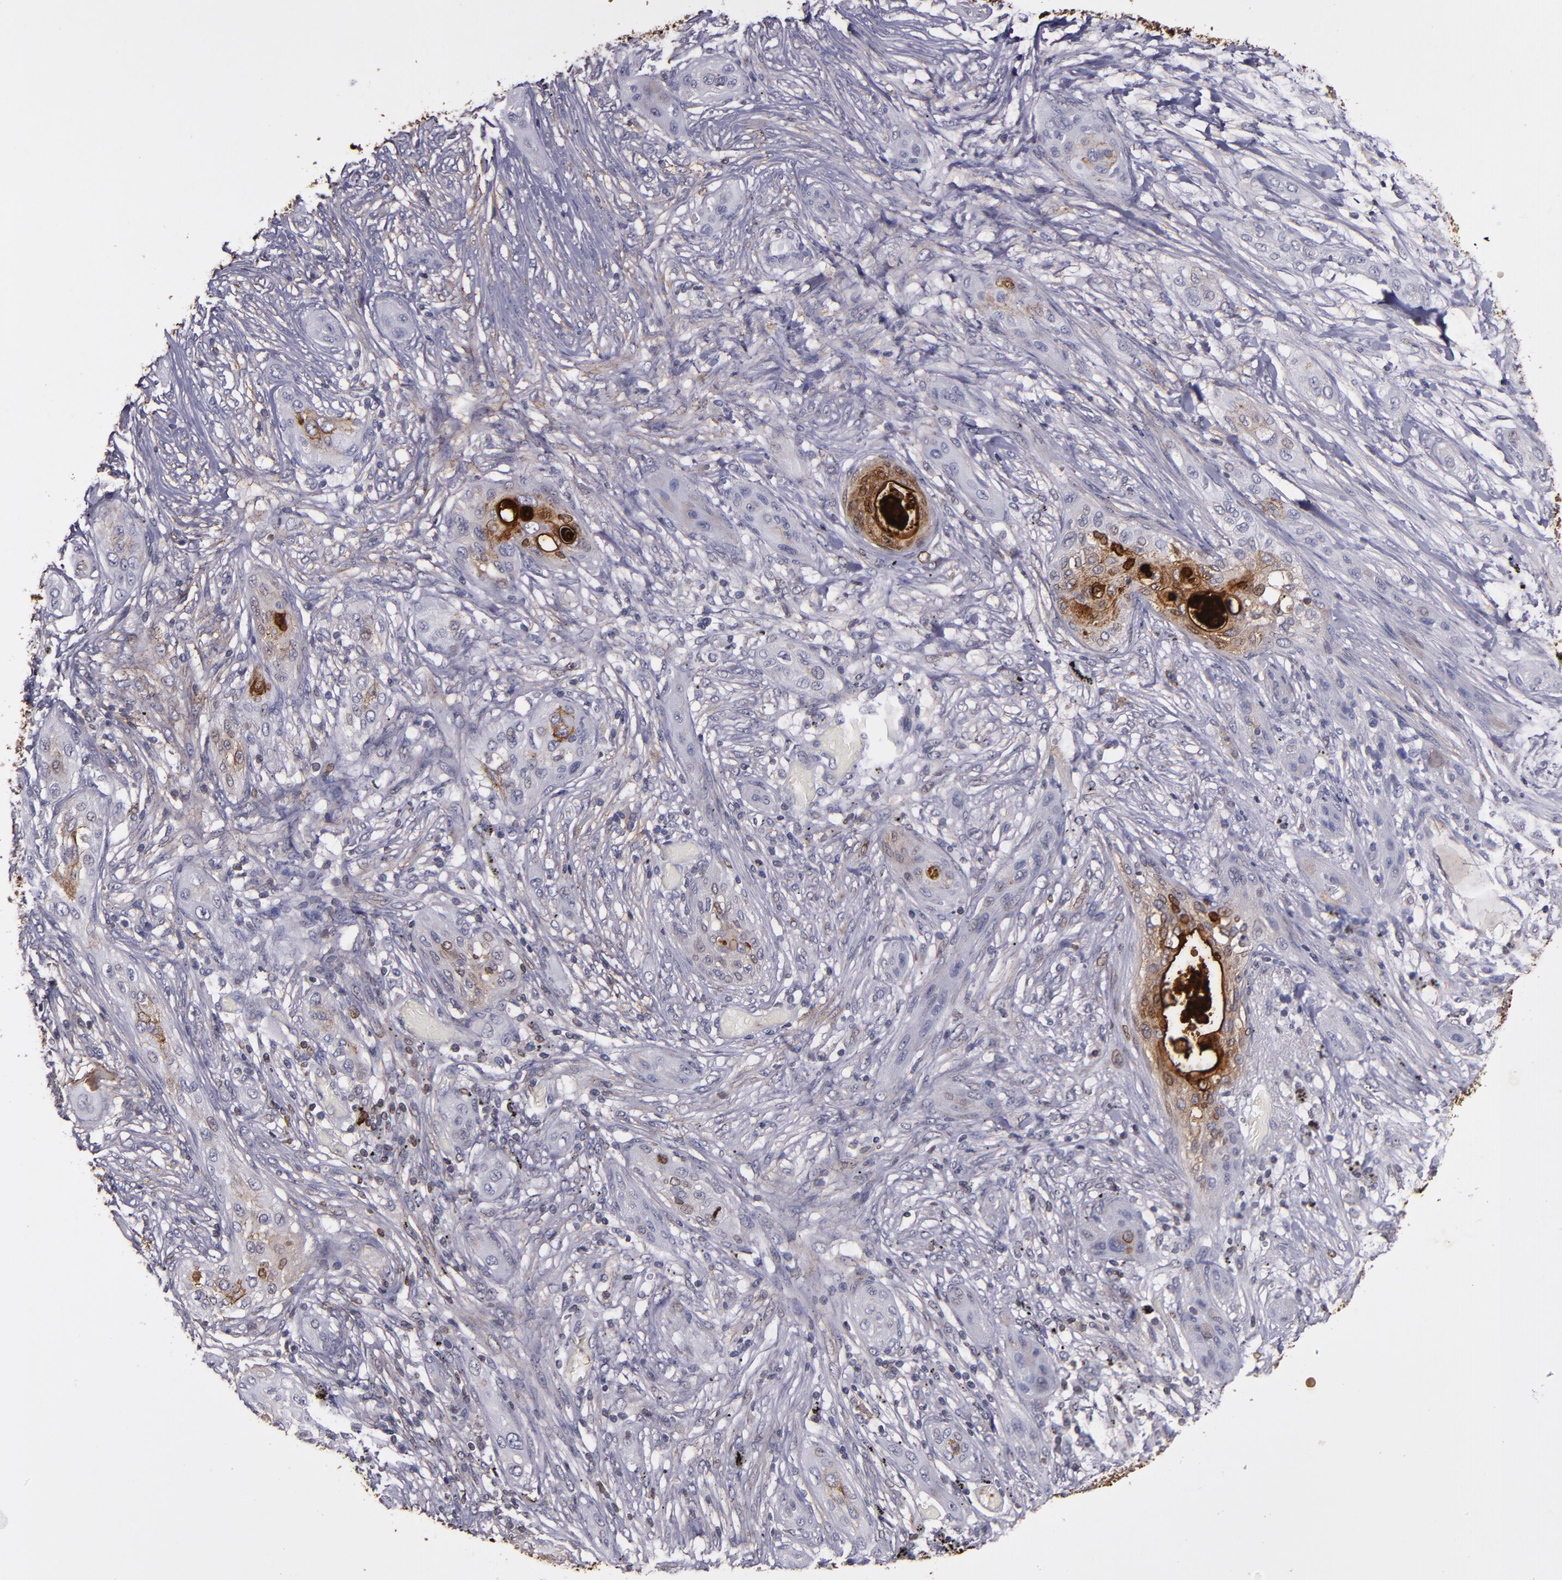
{"staining": {"intensity": "strong", "quantity": ">75%", "location": "cytoplasmic/membranous"}, "tissue": "lung cancer", "cell_type": "Tumor cells", "image_type": "cancer", "snomed": [{"axis": "morphology", "description": "Squamous cell carcinoma, NOS"}, {"axis": "topography", "description": "Lung"}], "caption": "Human lung cancer (squamous cell carcinoma) stained for a protein (brown) demonstrates strong cytoplasmic/membranous positive positivity in about >75% of tumor cells.", "gene": "MFGE8", "patient": {"sex": "female", "age": 47}}